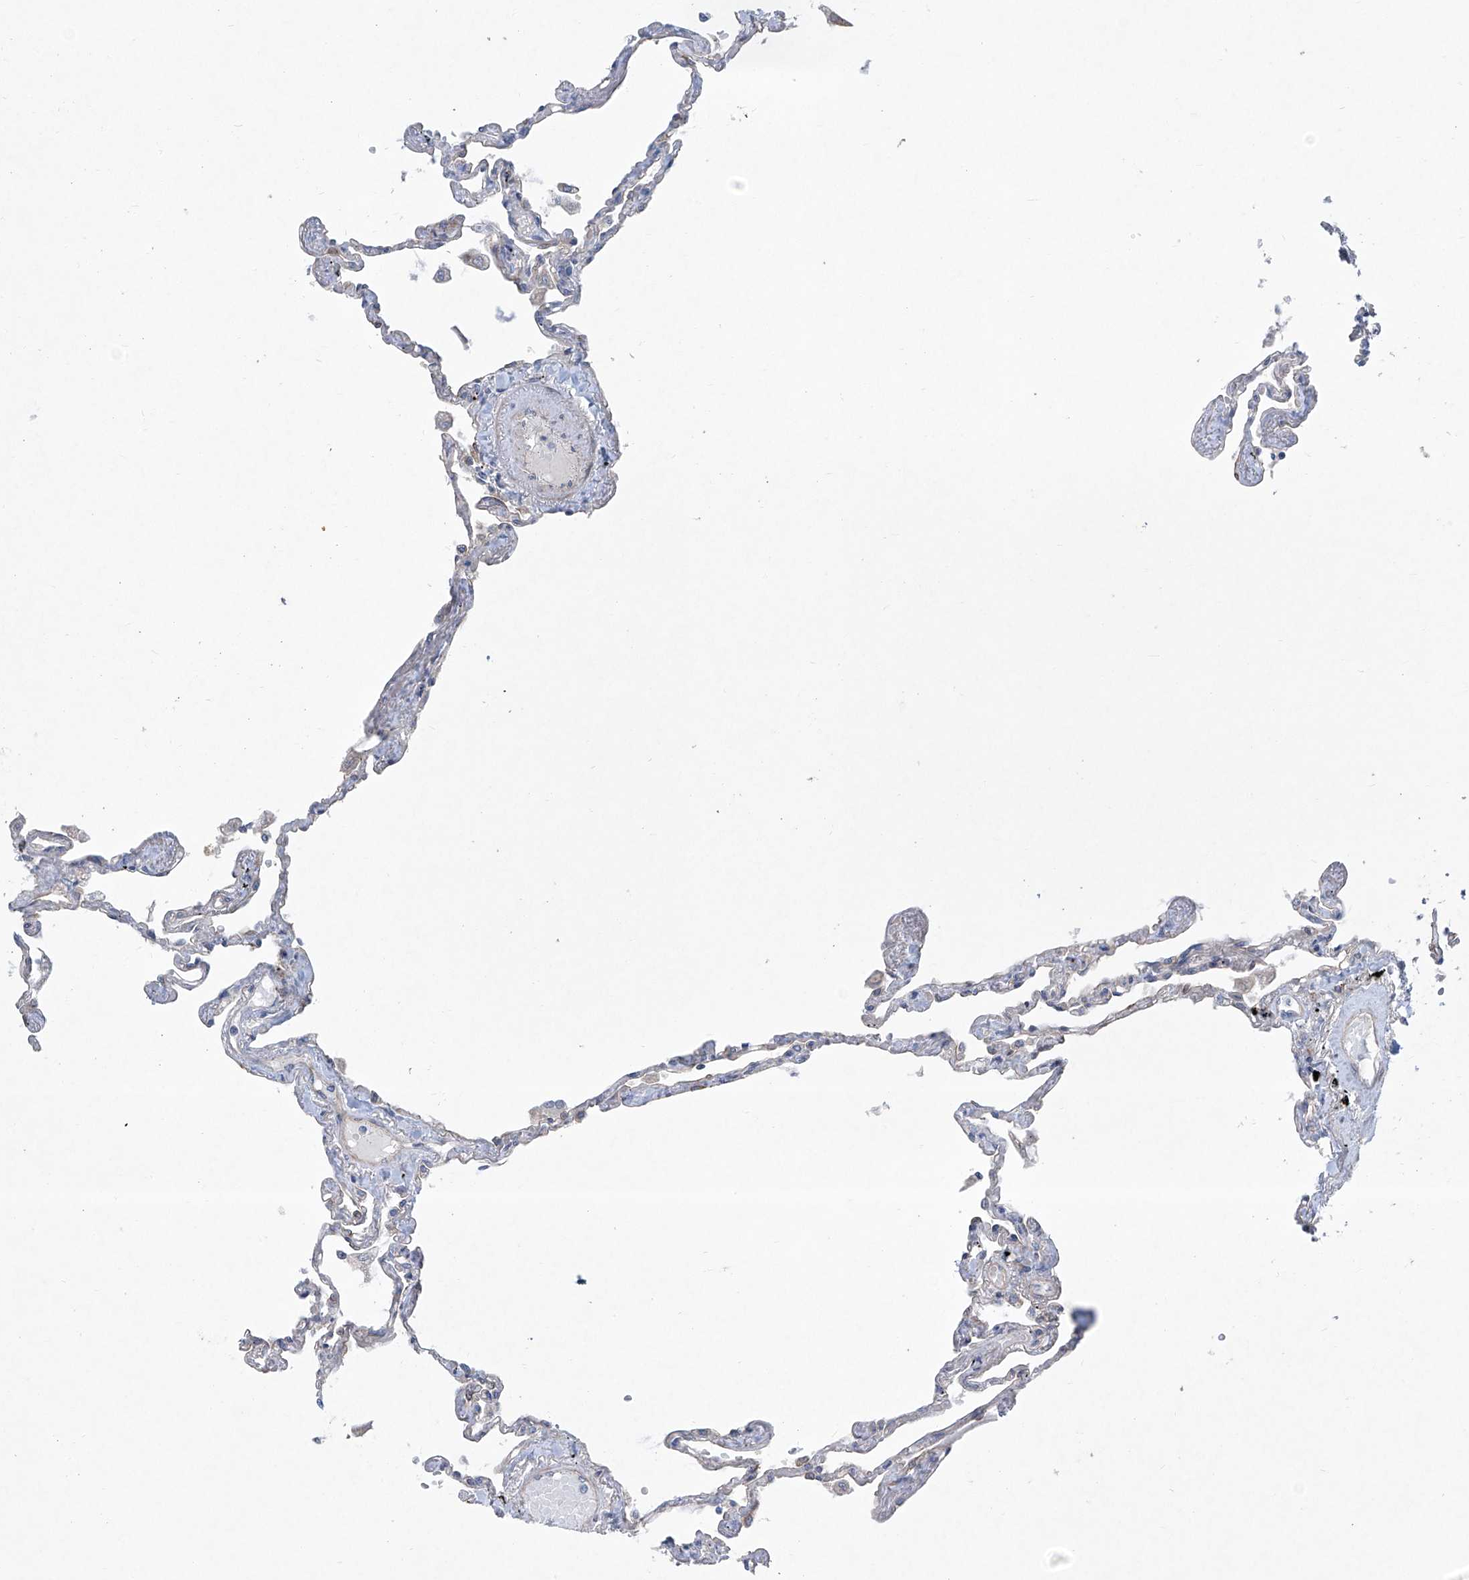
{"staining": {"intensity": "weak", "quantity": "<25%", "location": "cytoplasmic/membranous"}, "tissue": "lung", "cell_type": "Alveolar cells", "image_type": "normal", "snomed": [{"axis": "morphology", "description": "Normal tissue, NOS"}, {"axis": "topography", "description": "Lung"}], "caption": "Immunohistochemistry of benign lung reveals no expression in alveolar cells.", "gene": "KLC4", "patient": {"sex": "female", "age": 67}}